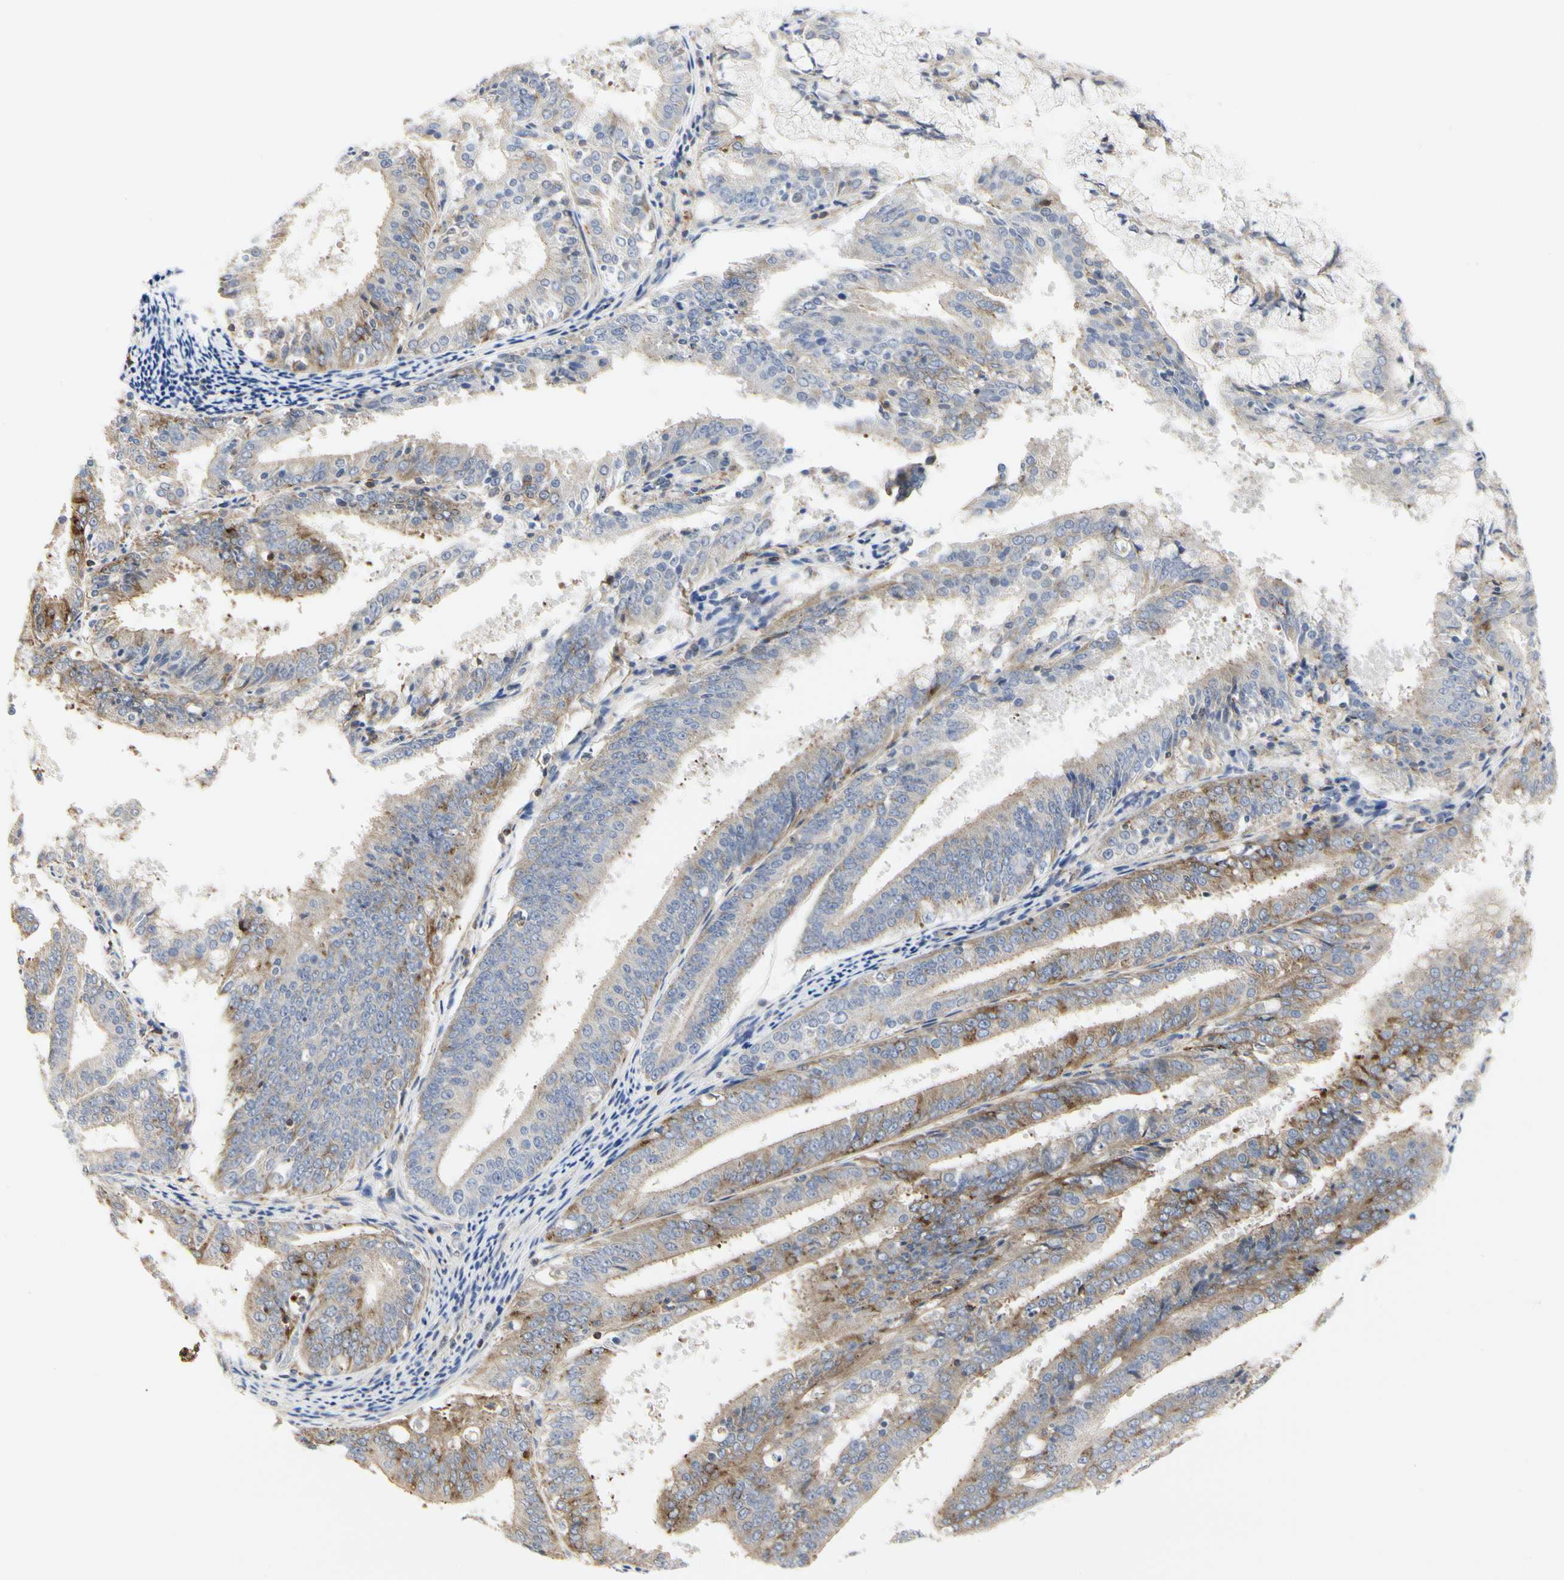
{"staining": {"intensity": "moderate", "quantity": "<25%", "location": "cytoplasmic/membranous"}, "tissue": "endometrial cancer", "cell_type": "Tumor cells", "image_type": "cancer", "snomed": [{"axis": "morphology", "description": "Adenocarcinoma, NOS"}, {"axis": "topography", "description": "Endometrium"}], "caption": "This photomicrograph exhibits IHC staining of endometrial cancer (adenocarcinoma), with low moderate cytoplasmic/membranous expression in approximately <25% of tumor cells.", "gene": "SHANK2", "patient": {"sex": "female", "age": 63}}